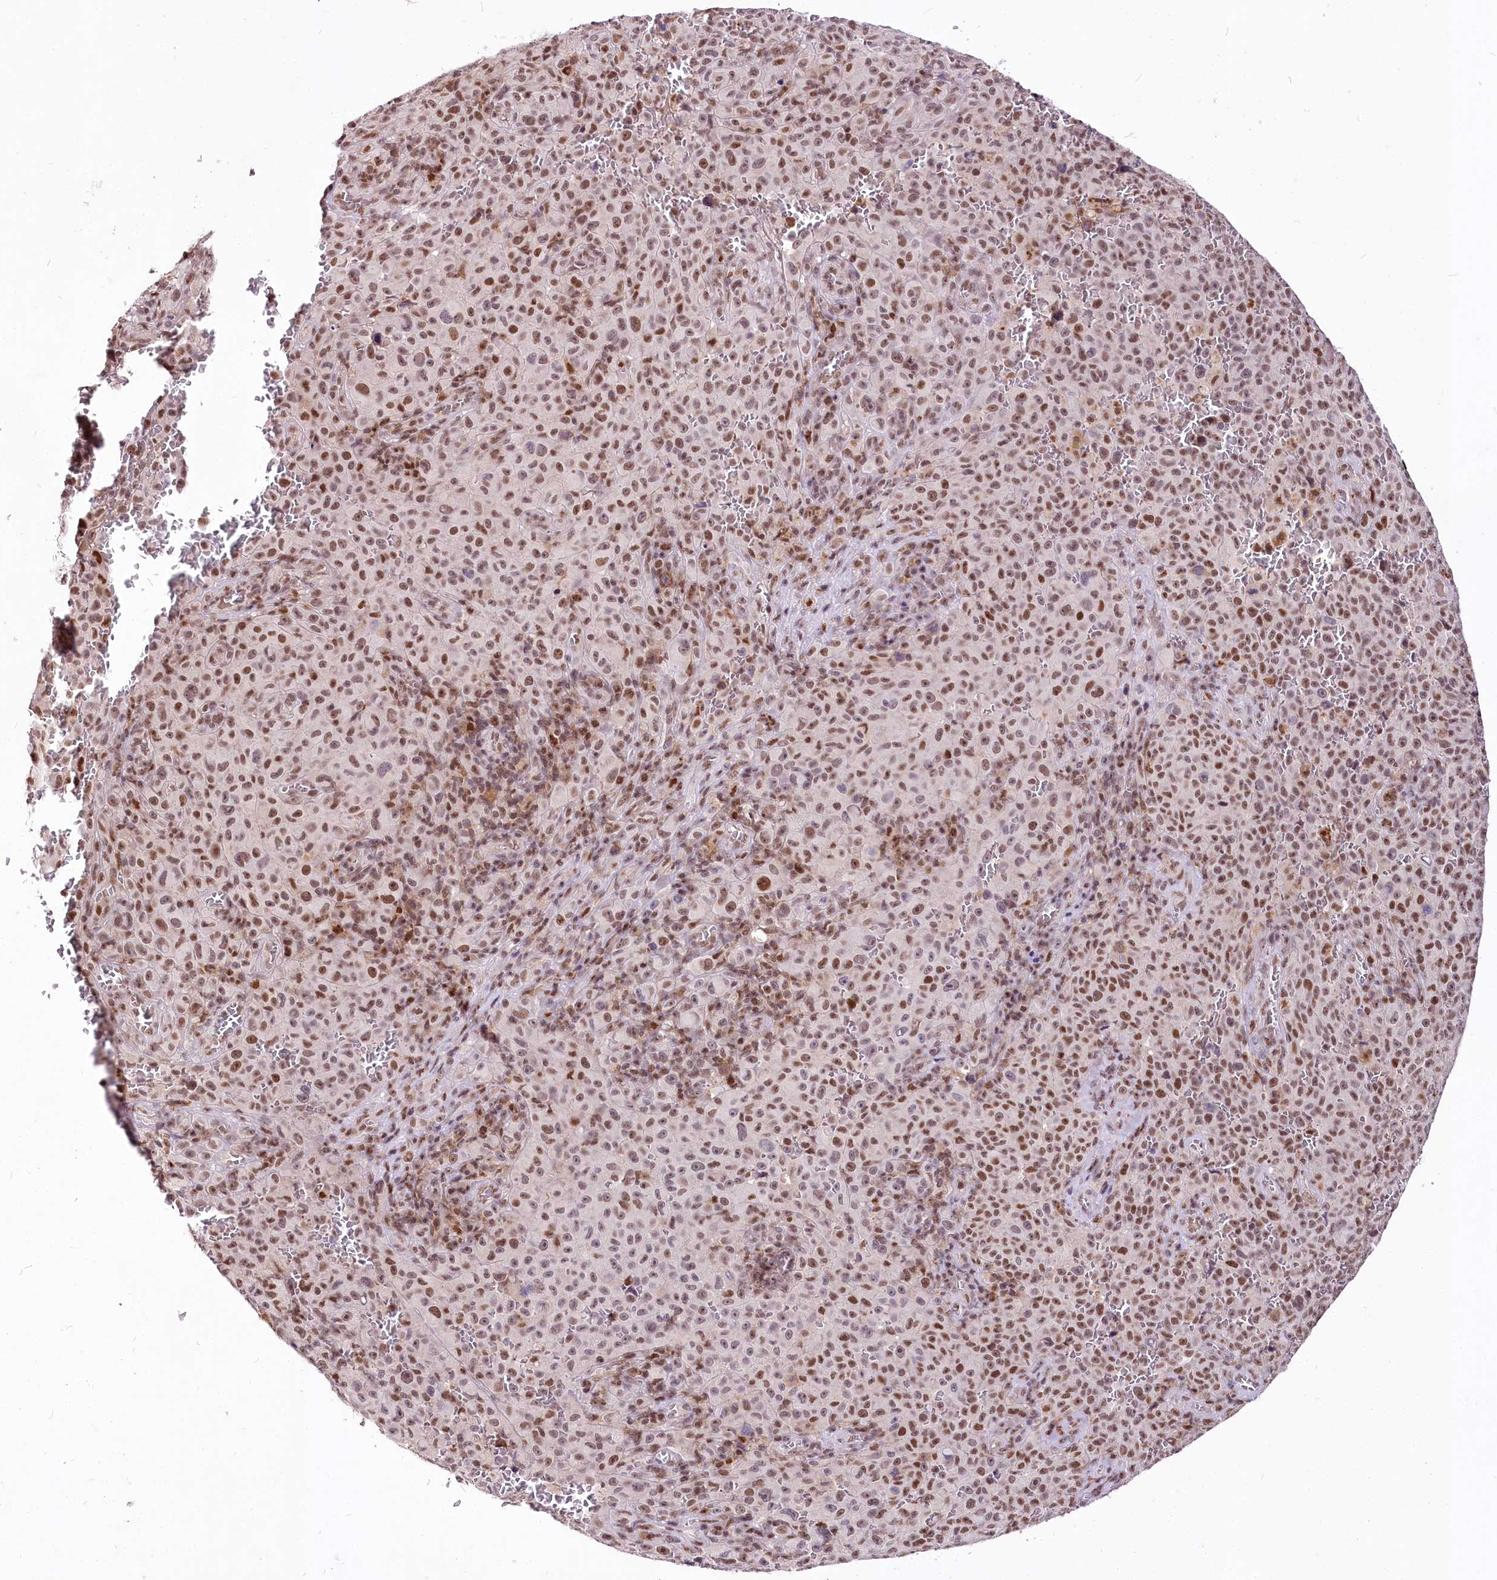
{"staining": {"intensity": "moderate", "quantity": ">75%", "location": "nuclear"}, "tissue": "melanoma", "cell_type": "Tumor cells", "image_type": "cancer", "snomed": [{"axis": "morphology", "description": "Malignant melanoma, NOS"}, {"axis": "topography", "description": "Skin"}], "caption": "A micrograph of human melanoma stained for a protein shows moderate nuclear brown staining in tumor cells.", "gene": "POLA2", "patient": {"sex": "female", "age": 82}}